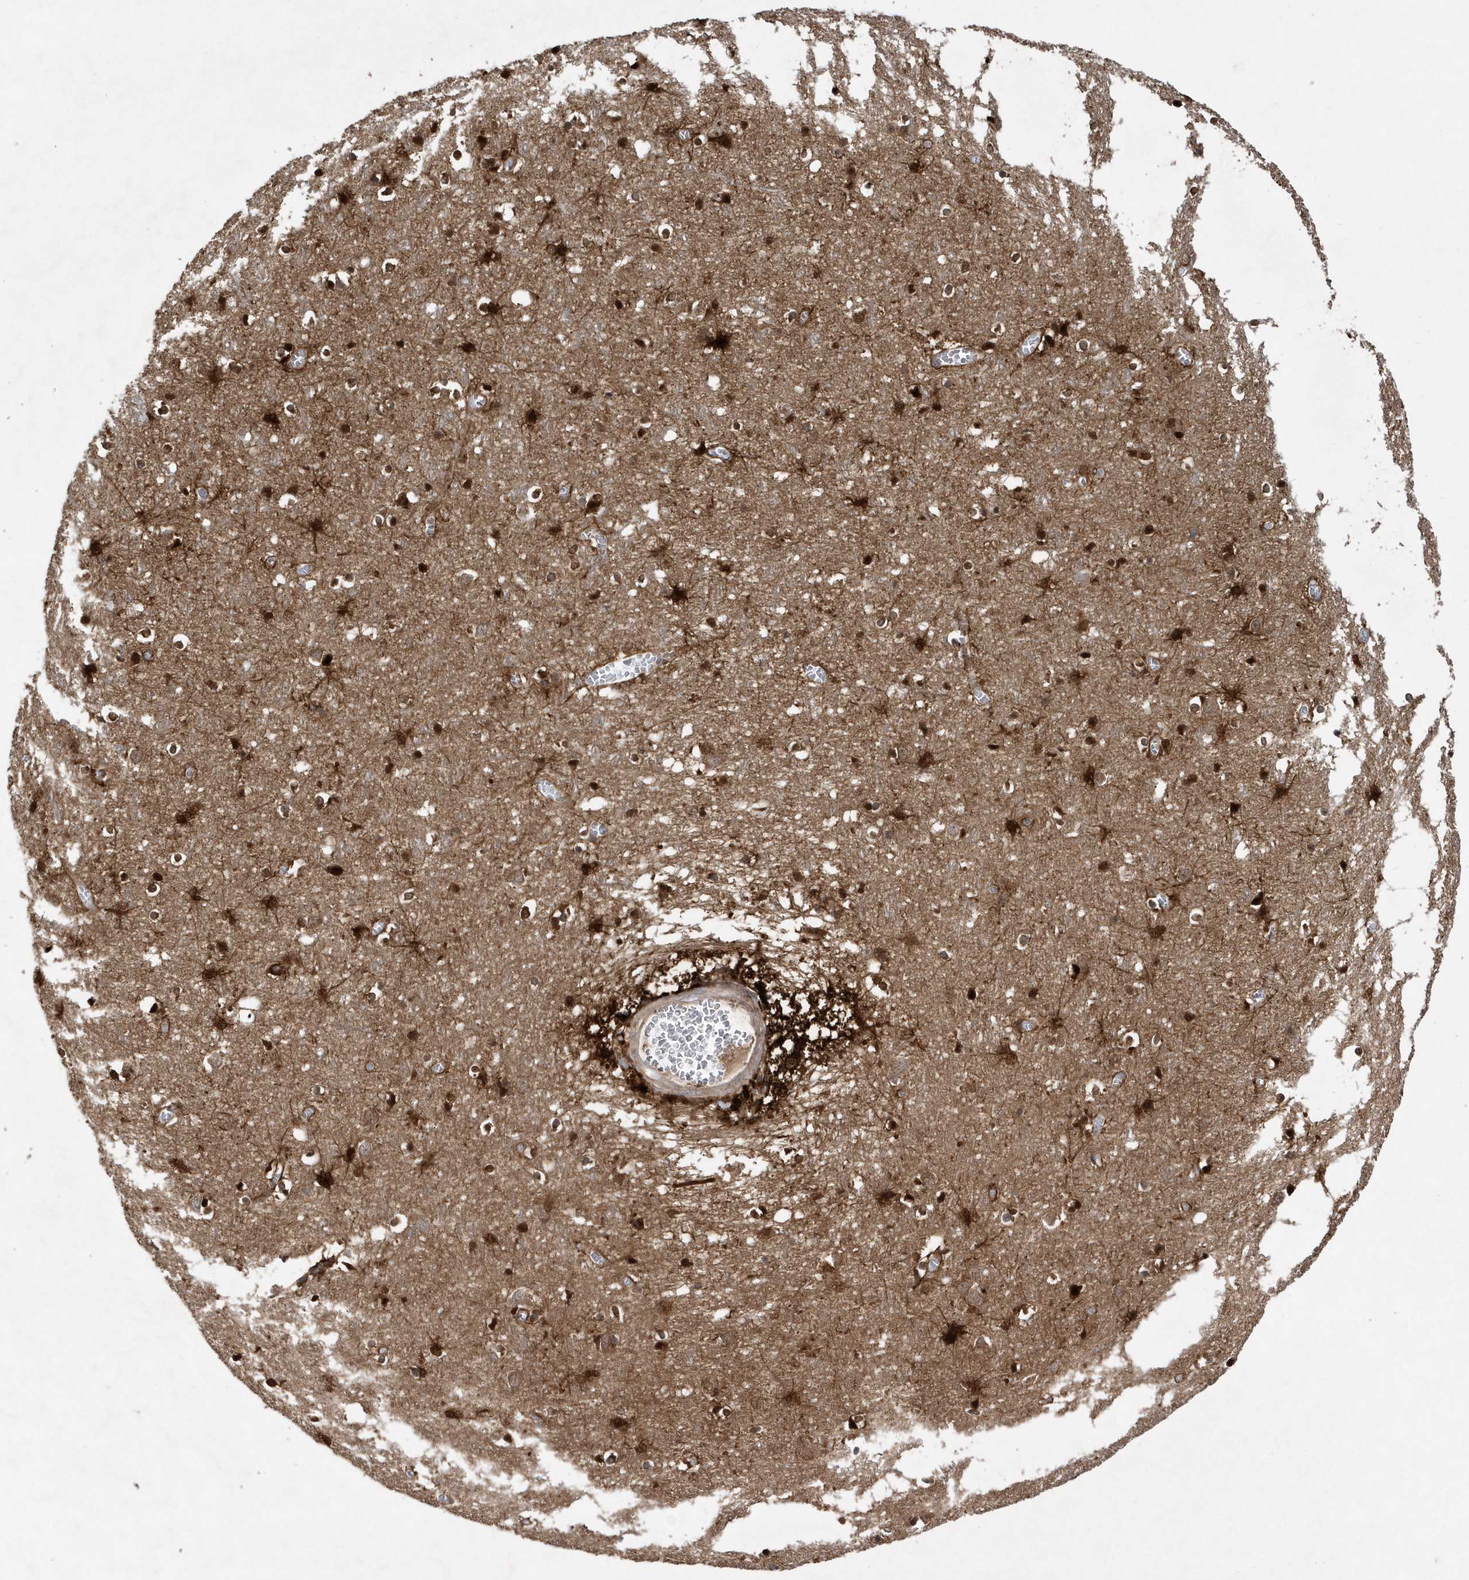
{"staining": {"intensity": "moderate", "quantity": "25%-75%", "location": "cytoplasmic/membranous"}, "tissue": "cerebral cortex", "cell_type": "Endothelial cells", "image_type": "normal", "snomed": [{"axis": "morphology", "description": "Normal tissue, NOS"}, {"axis": "topography", "description": "Cerebral cortex"}], "caption": "This is a micrograph of IHC staining of unremarkable cerebral cortex, which shows moderate expression in the cytoplasmic/membranous of endothelial cells.", "gene": "PAICS", "patient": {"sex": "female", "age": 64}}